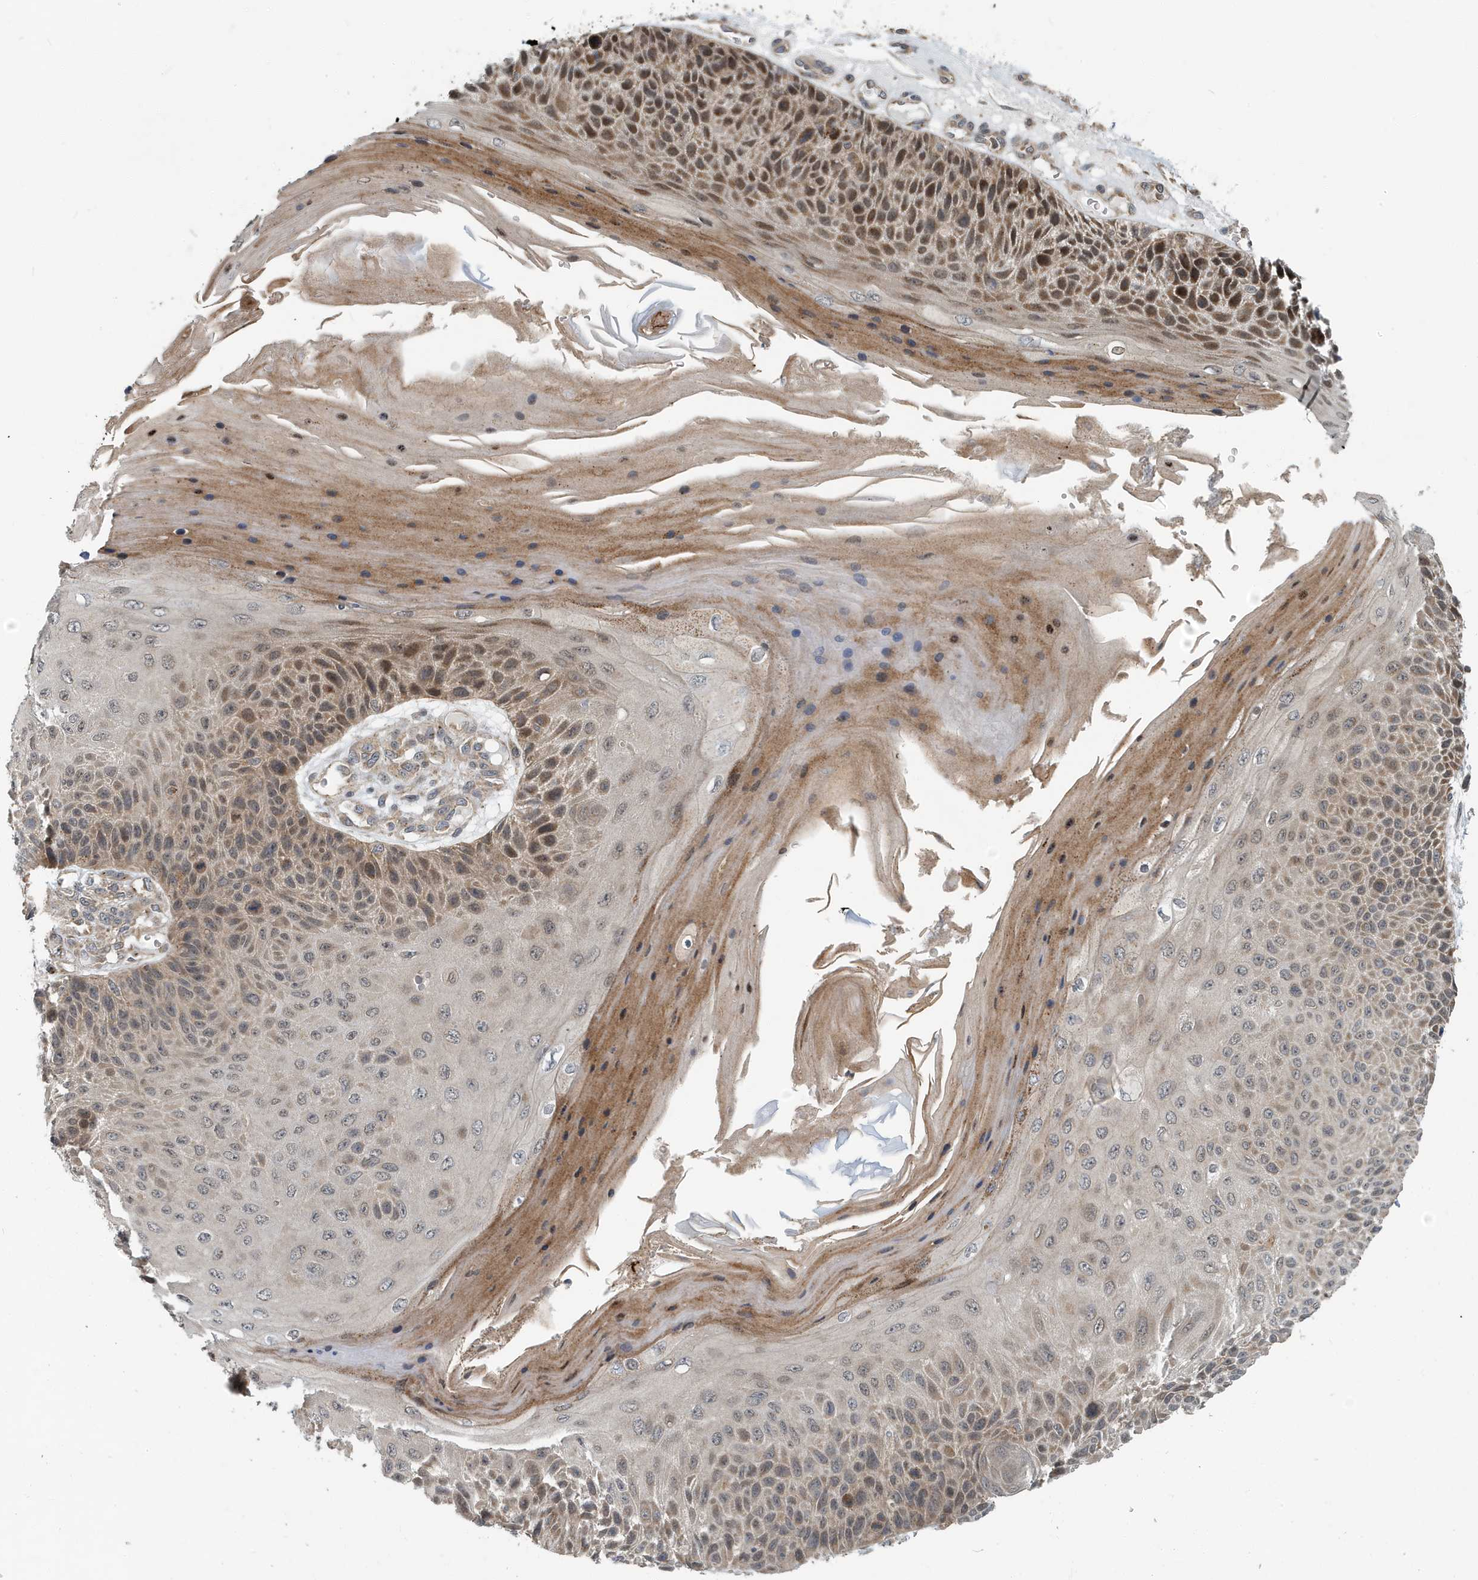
{"staining": {"intensity": "moderate", "quantity": ">75%", "location": "cytoplasmic/membranous,nuclear"}, "tissue": "skin cancer", "cell_type": "Tumor cells", "image_type": "cancer", "snomed": [{"axis": "morphology", "description": "Squamous cell carcinoma, NOS"}, {"axis": "topography", "description": "Skin"}], "caption": "Tumor cells display moderate cytoplasmic/membranous and nuclear positivity in about >75% of cells in skin squamous cell carcinoma.", "gene": "KIF15", "patient": {"sex": "female", "age": 88}}